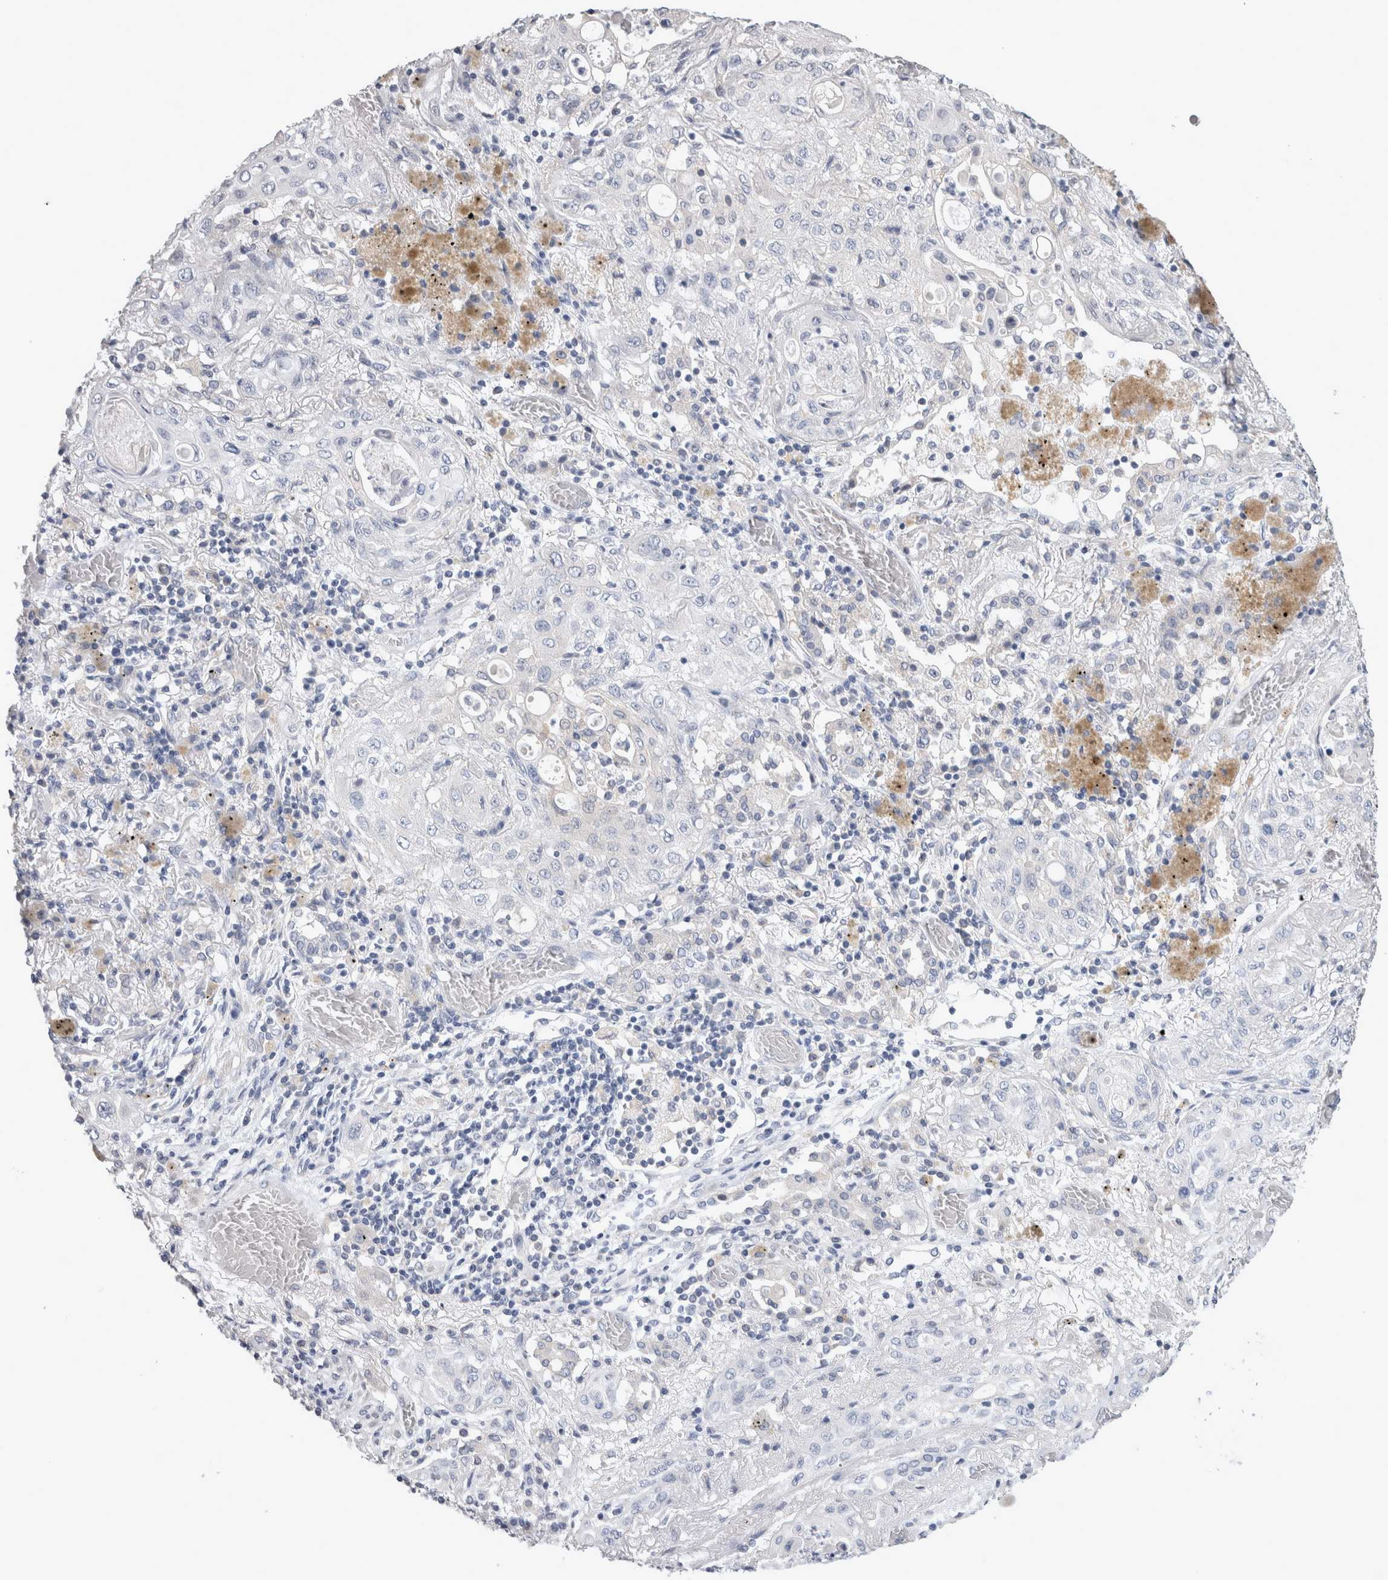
{"staining": {"intensity": "negative", "quantity": "none", "location": "none"}, "tissue": "lung cancer", "cell_type": "Tumor cells", "image_type": "cancer", "snomed": [{"axis": "morphology", "description": "Squamous cell carcinoma, NOS"}, {"axis": "topography", "description": "Lung"}], "caption": "There is no significant positivity in tumor cells of squamous cell carcinoma (lung).", "gene": "LRRC40", "patient": {"sex": "female", "age": 47}}